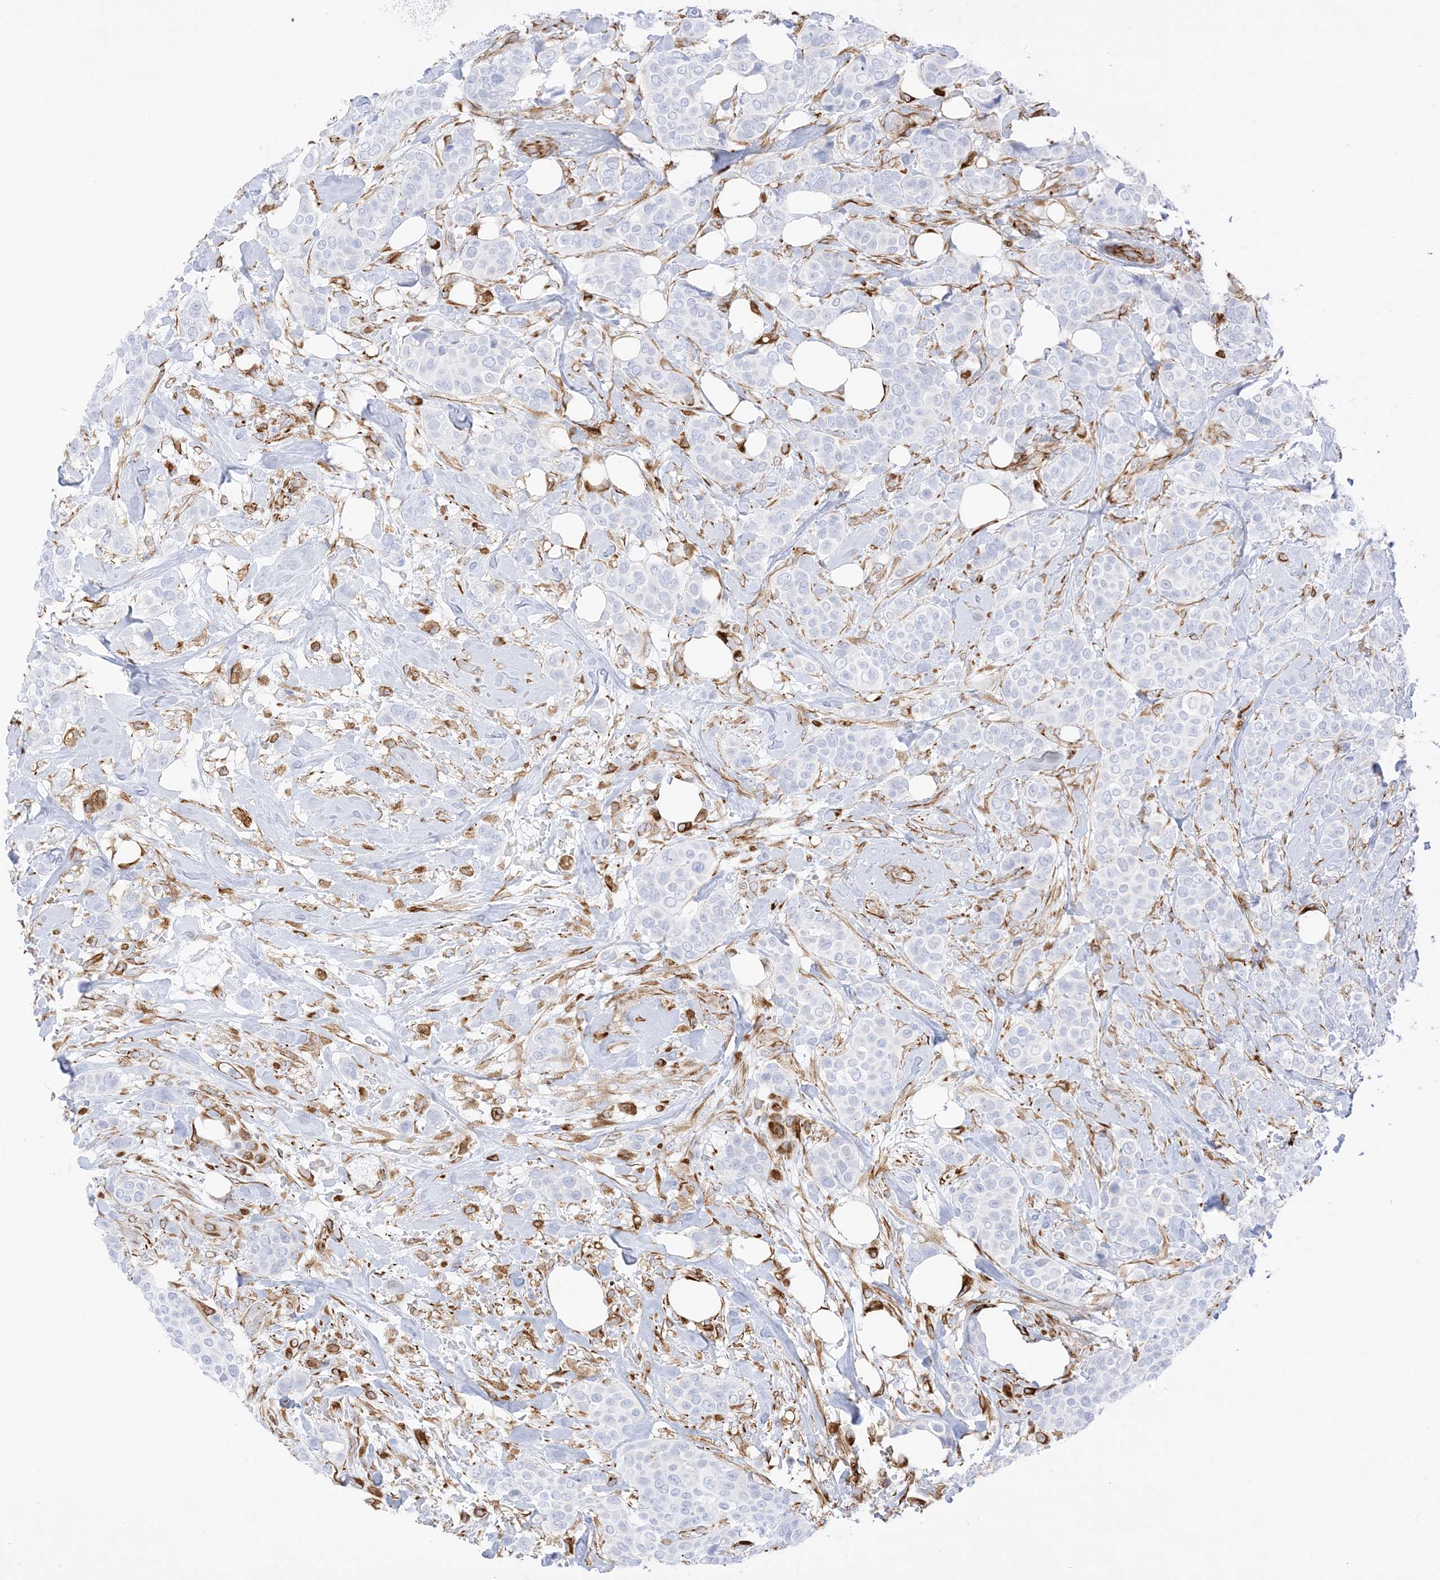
{"staining": {"intensity": "negative", "quantity": "none", "location": "none"}, "tissue": "breast cancer", "cell_type": "Tumor cells", "image_type": "cancer", "snomed": [{"axis": "morphology", "description": "Lobular carcinoma"}, {"axis": "topography", "description": "Breast"}], "caption": "DAB (3,3'-diaminobenzidine) immunohistochemical staining of breast cancer (lobular carcinoma) demonstrates no significant expression in tumor cells.", "gene": "PID1", "patient": {"sex": "female", "age": 51}}